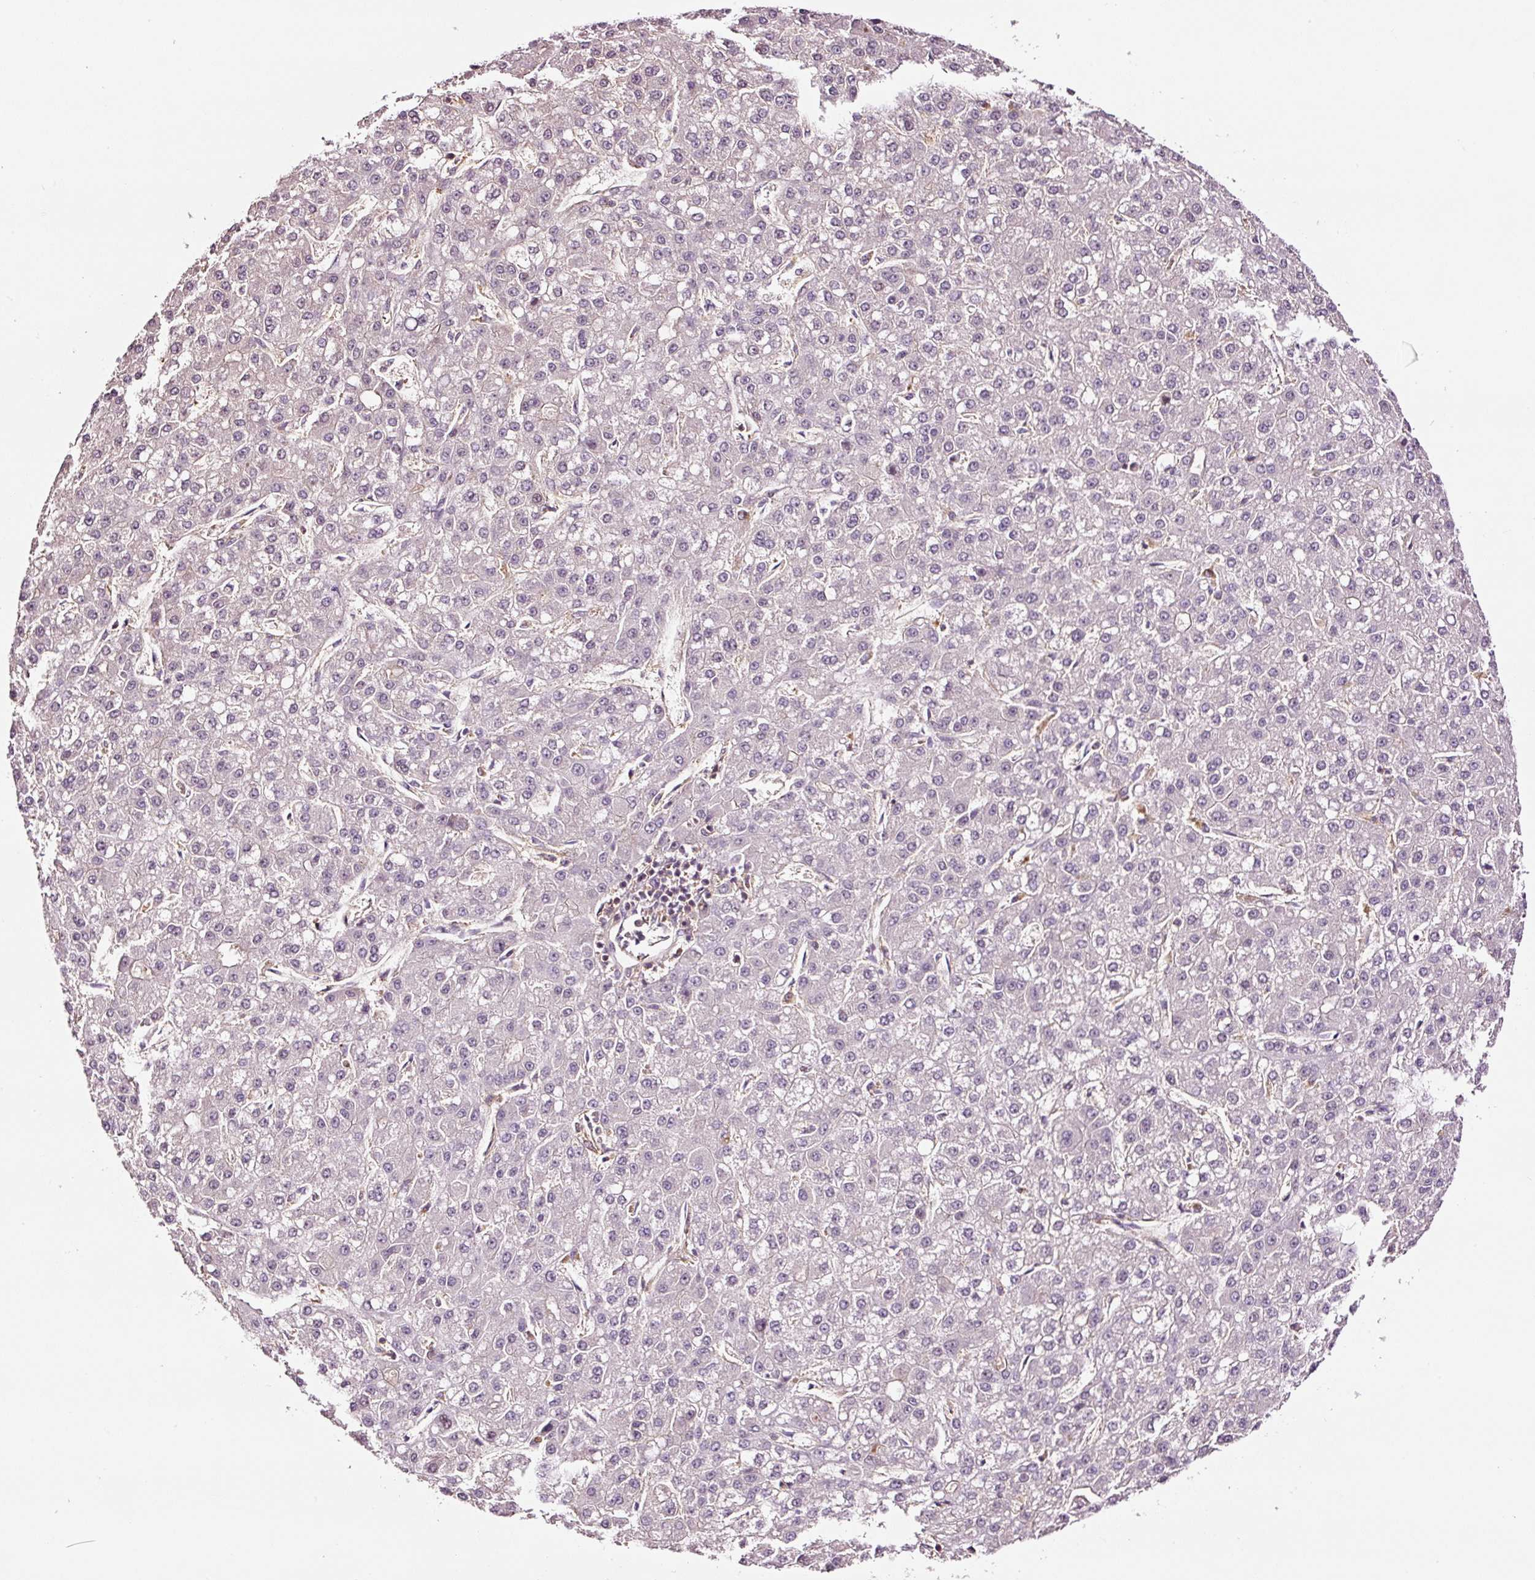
{"staining": {"intensity": "negative", "quantity": "none", "location": "none"}, "tissue": "liver cancer", "cell_type": "Tumor cells", "image_type": "cancer", "snomed": [{"axis": "morphology", "description": "Carcinoma, Hepatocellular, NOS"}, {"axis": "topography", "description": "Liver"}], "caption": "Immunohistochemistry histopathology image of hepatocellular carcinoma (liver) stained for a protein (brown), which displays no positivity in tumor cells.", "gene": "METAP1", "patient": {"sex": "male", "age": 67}}